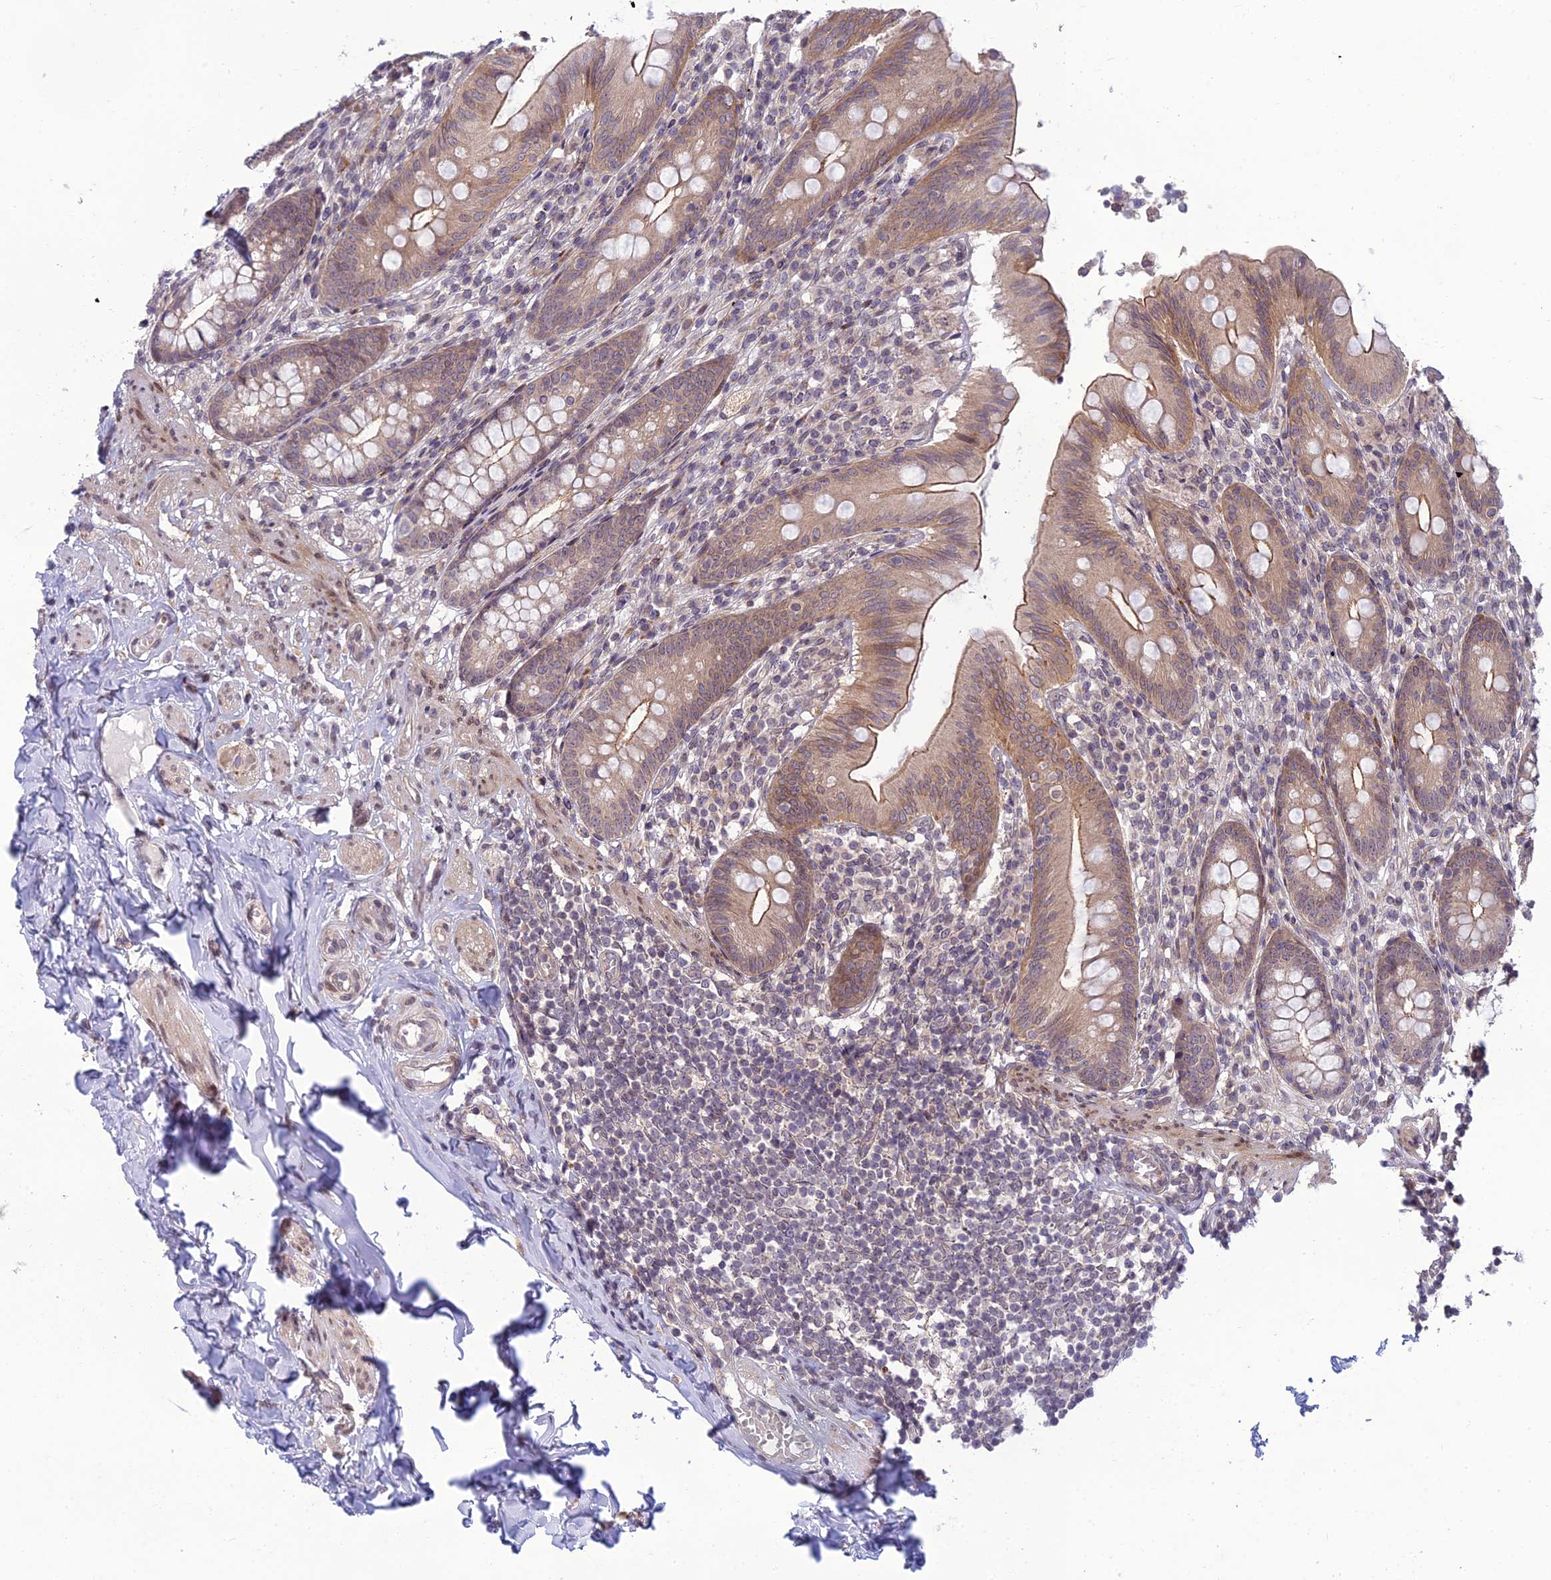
{"staining": {"intensity": "moderate", "quantity": ">75%", "location": "cytoplasmic/membranous"}, "tissue": "appendix", "cell_type": "Glandular cells", "image_type": "normal", "snomed": [{"axis": "morphology", "description": "Normal tissue, NOS"}, {"axis": "topography", "description": "Appendix"}], "caption": "Moderate cytoplasmic/membranous expression for a protein is seen in about >75% of glandular cells of unremarkable appendix using immunohistochemistry (IHC).", "gene": "DTX2", "patient": {"sex": "male", "age": 55}}